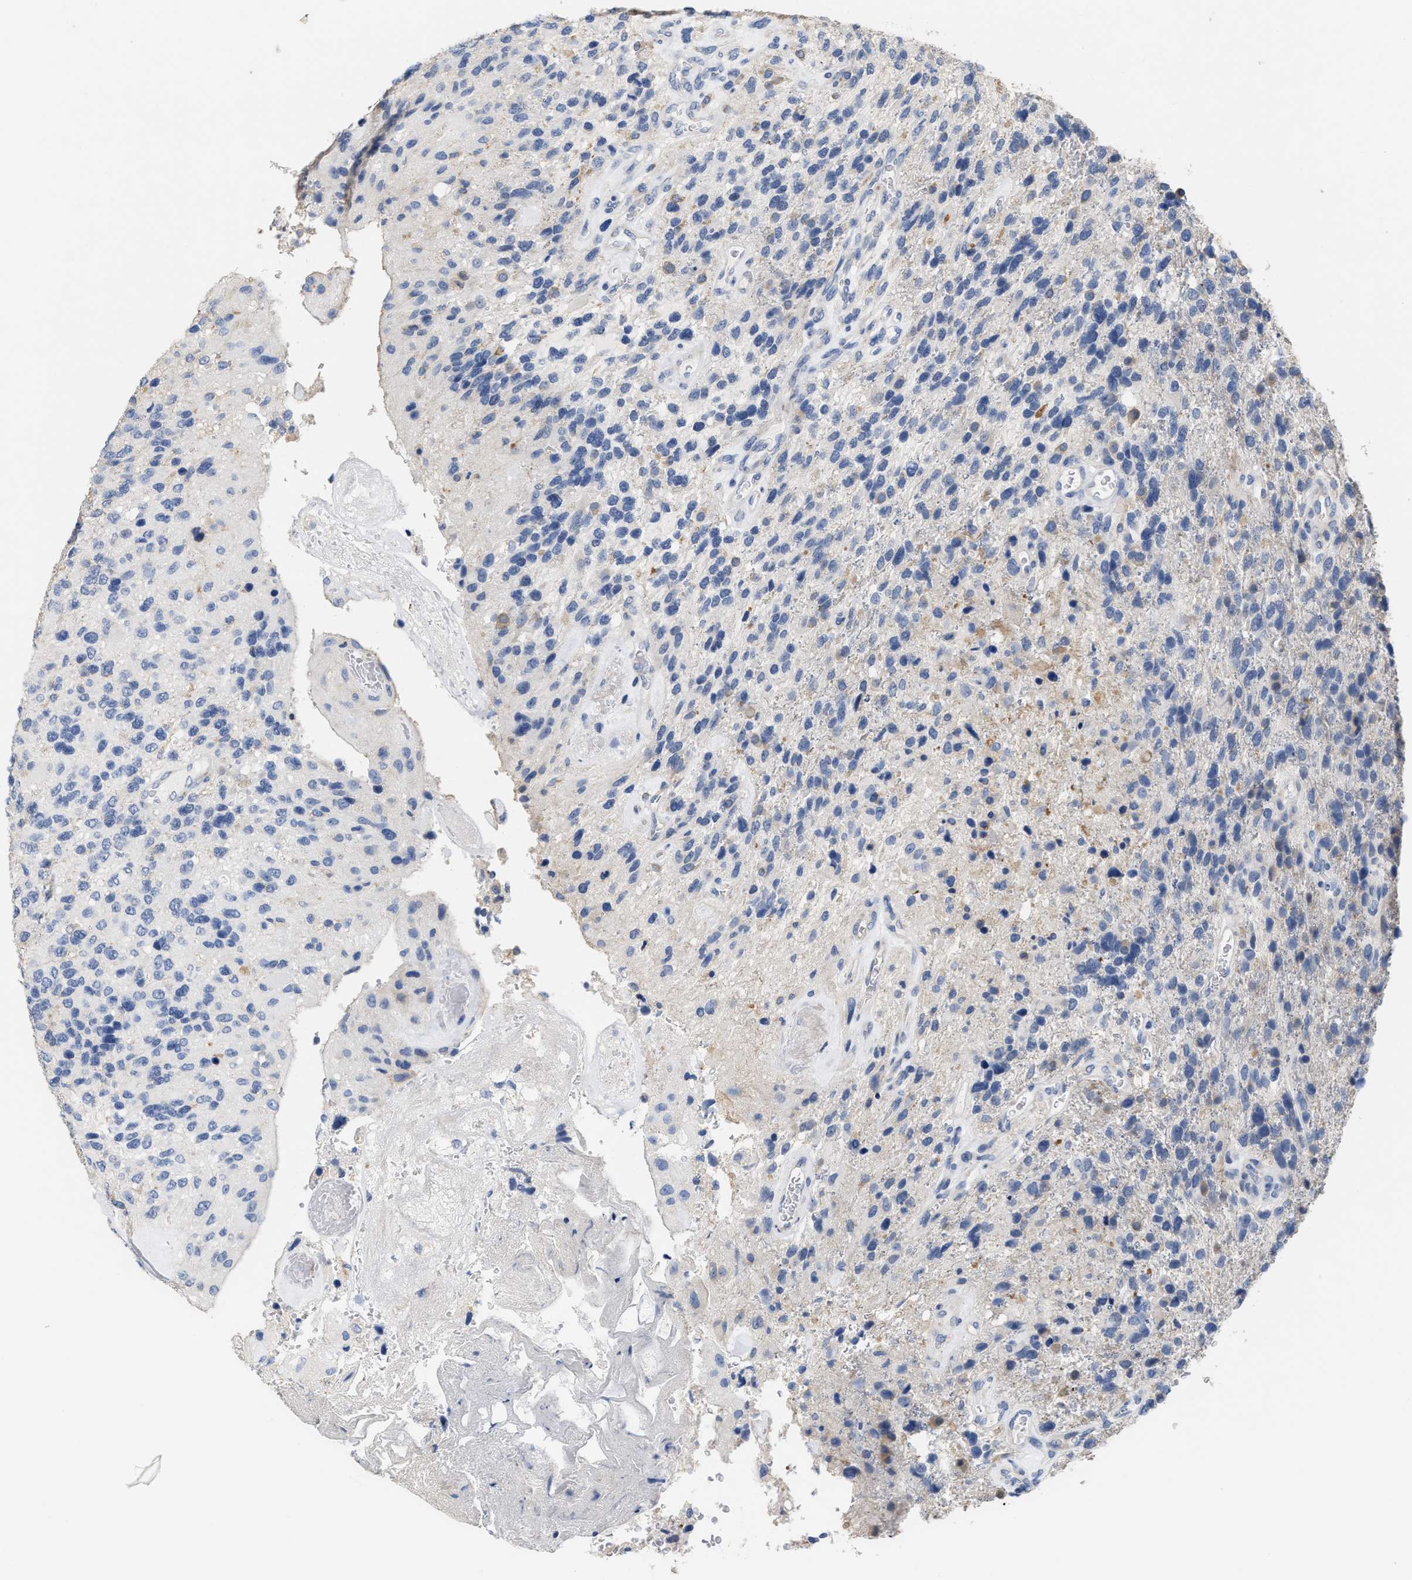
{"staining": {"intensity": "negative", "quantity": "none", "location": "none"}, "tissue": "glioma", "cell_type": "Tumor cells", "image_type": "cancer", "snomed": [{"axis": "morphology", "description": "Glioma, malignant, High grade"}, {"axis": "topography", "description": "Brain"}], "caption": "An IHC histopathology image of glioma is shown. There is no staining in tumor cells of glioma. (Brightfield microscopy of DAB (3,3'-diaminobenzidine) immunohistochemistry (IHC) at high magnification).", "gene": "RYR2", "patient": {"sex": "female", "age": 58}}